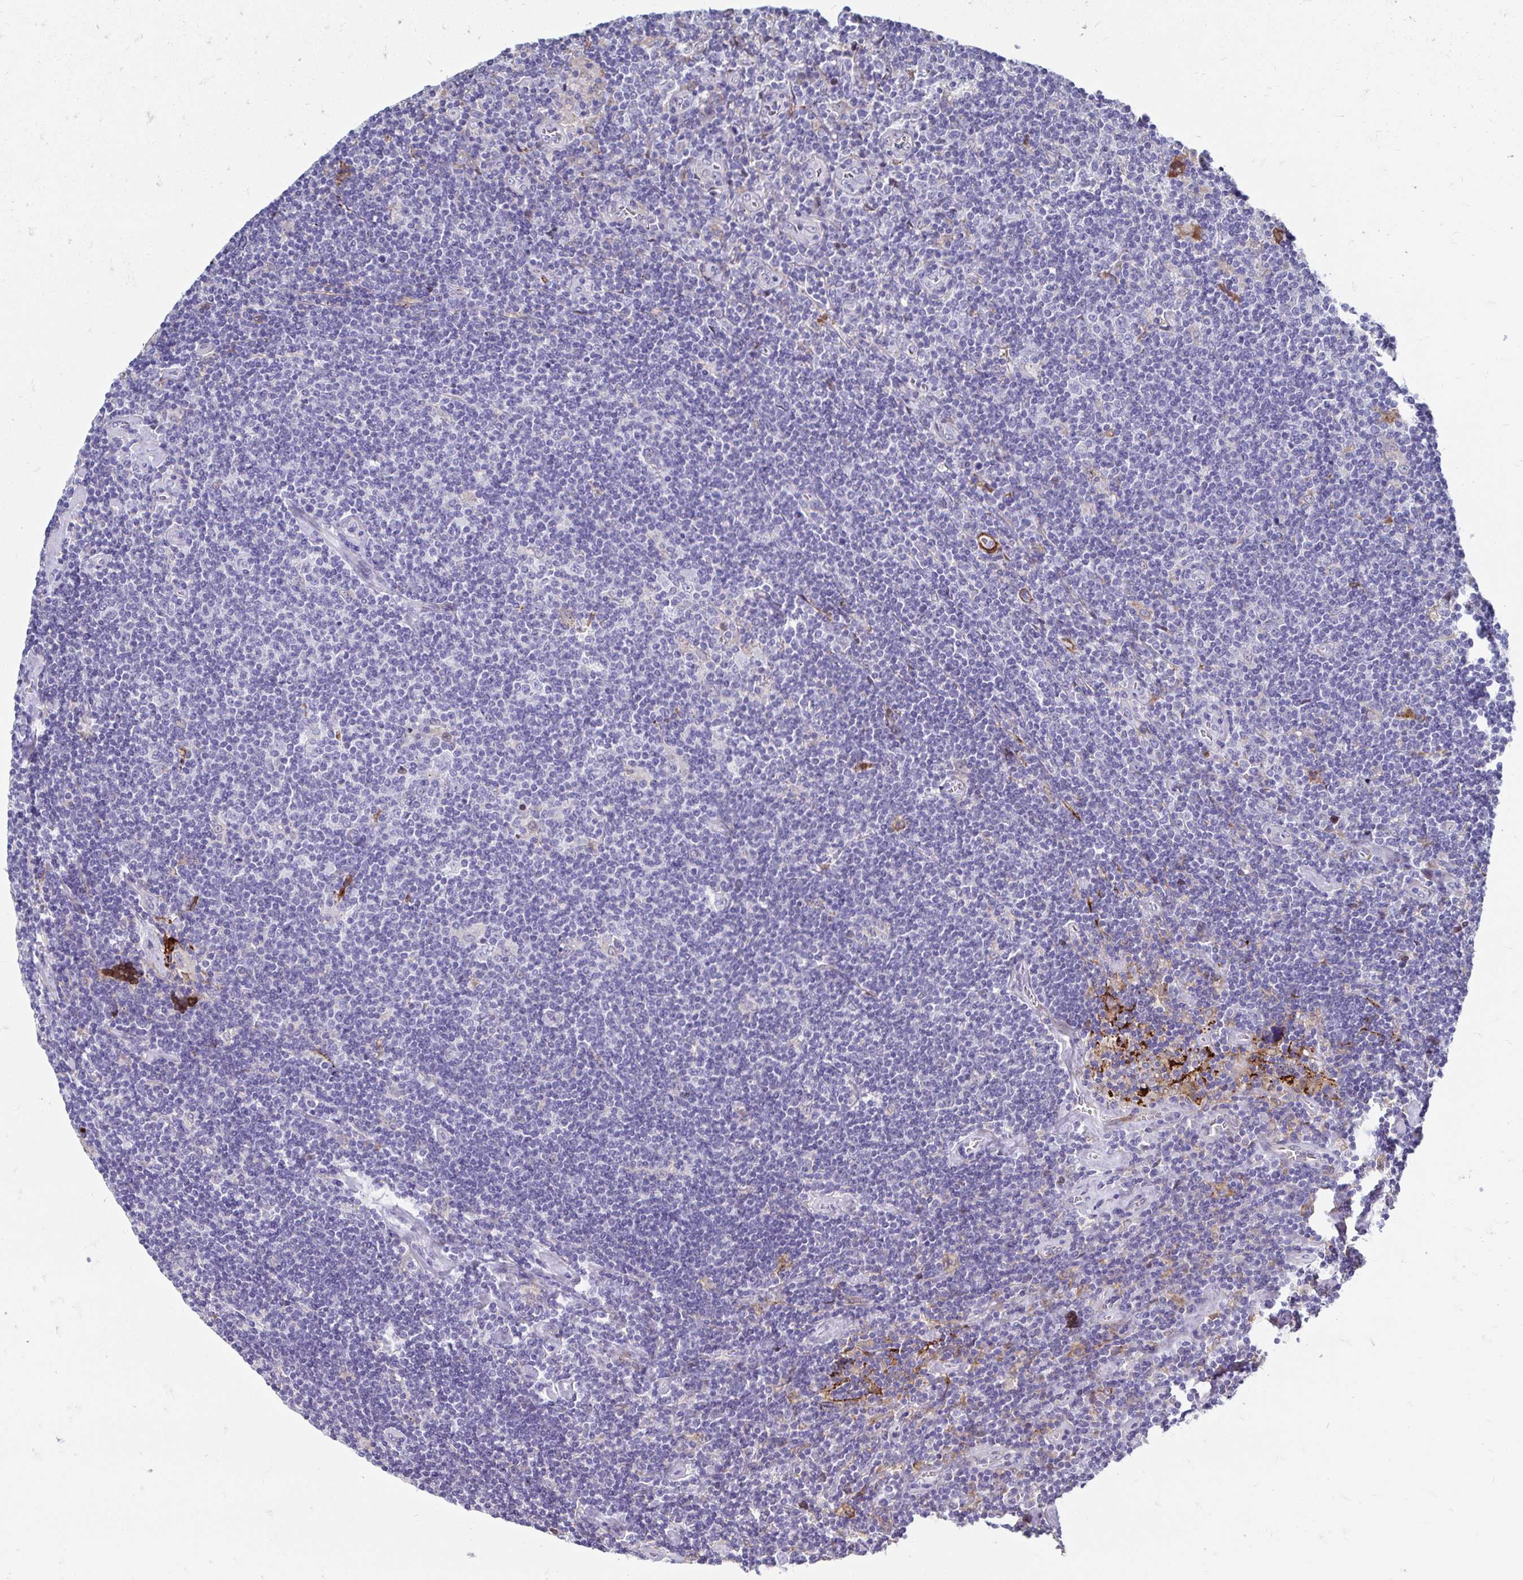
{"staining": {"intensity": "negative", "quantity": "none", "location": "none"}, "tissue": "lymphoma", "cell_type": "Tumor cells", "image_type": "cancer", "snomed": [{"axis": "morphology", "description": "Hodgkin's disease, NOS"}, {"axis": "topography", "description": "Lymph node"}], "caption": "Histopathology image shows no protein expression in tumor cells of Hodgkin's disease tissue.", "gene": "CDKL1", "patient": {"sex": "male", "age": 40}}